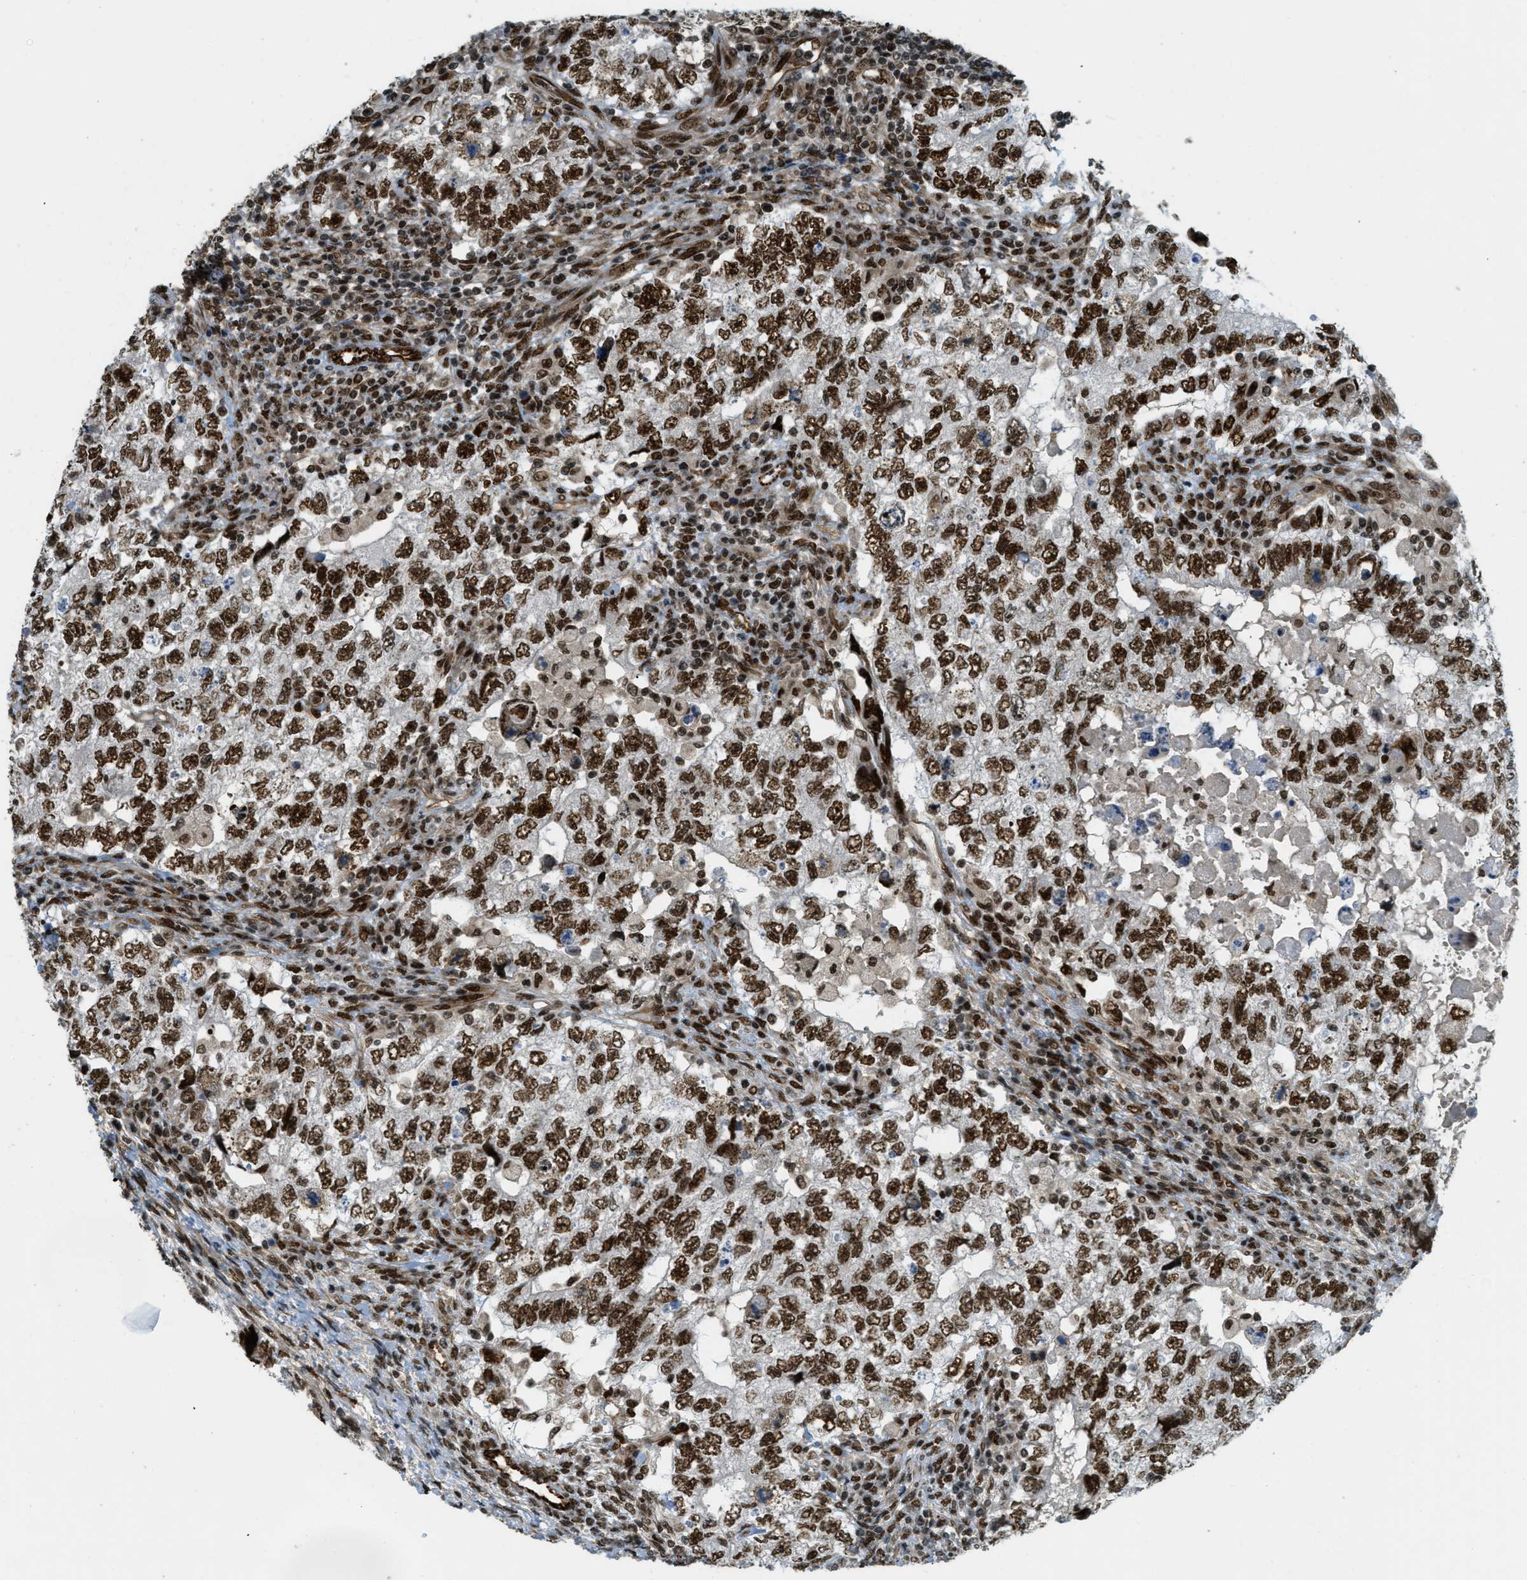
{"staining": {"intensity": "strong", "quantity": ">75%", "location": "nuclear"}, "tissue": "testis cancer", "cell_type": "Tumor cells", "image_type": "cancer", "snomed": [{"axis": "morphology", "description": "Carcinoma, Embryonal, NOS"}, {"axis": "topography", "description": "Testis"}], "caption": "A brown stain labels strong nuclear positivity of a protein in embryonal carcinoma (testis) tumor cells. The staining was performed using DAB (3,3'-diaminobenzidine), with brown indicating positive protein expression. Nuclei are stained blue with hematoxylin.", "gene": "ZFR", "patient": {"sex": "male", "age": 36}}